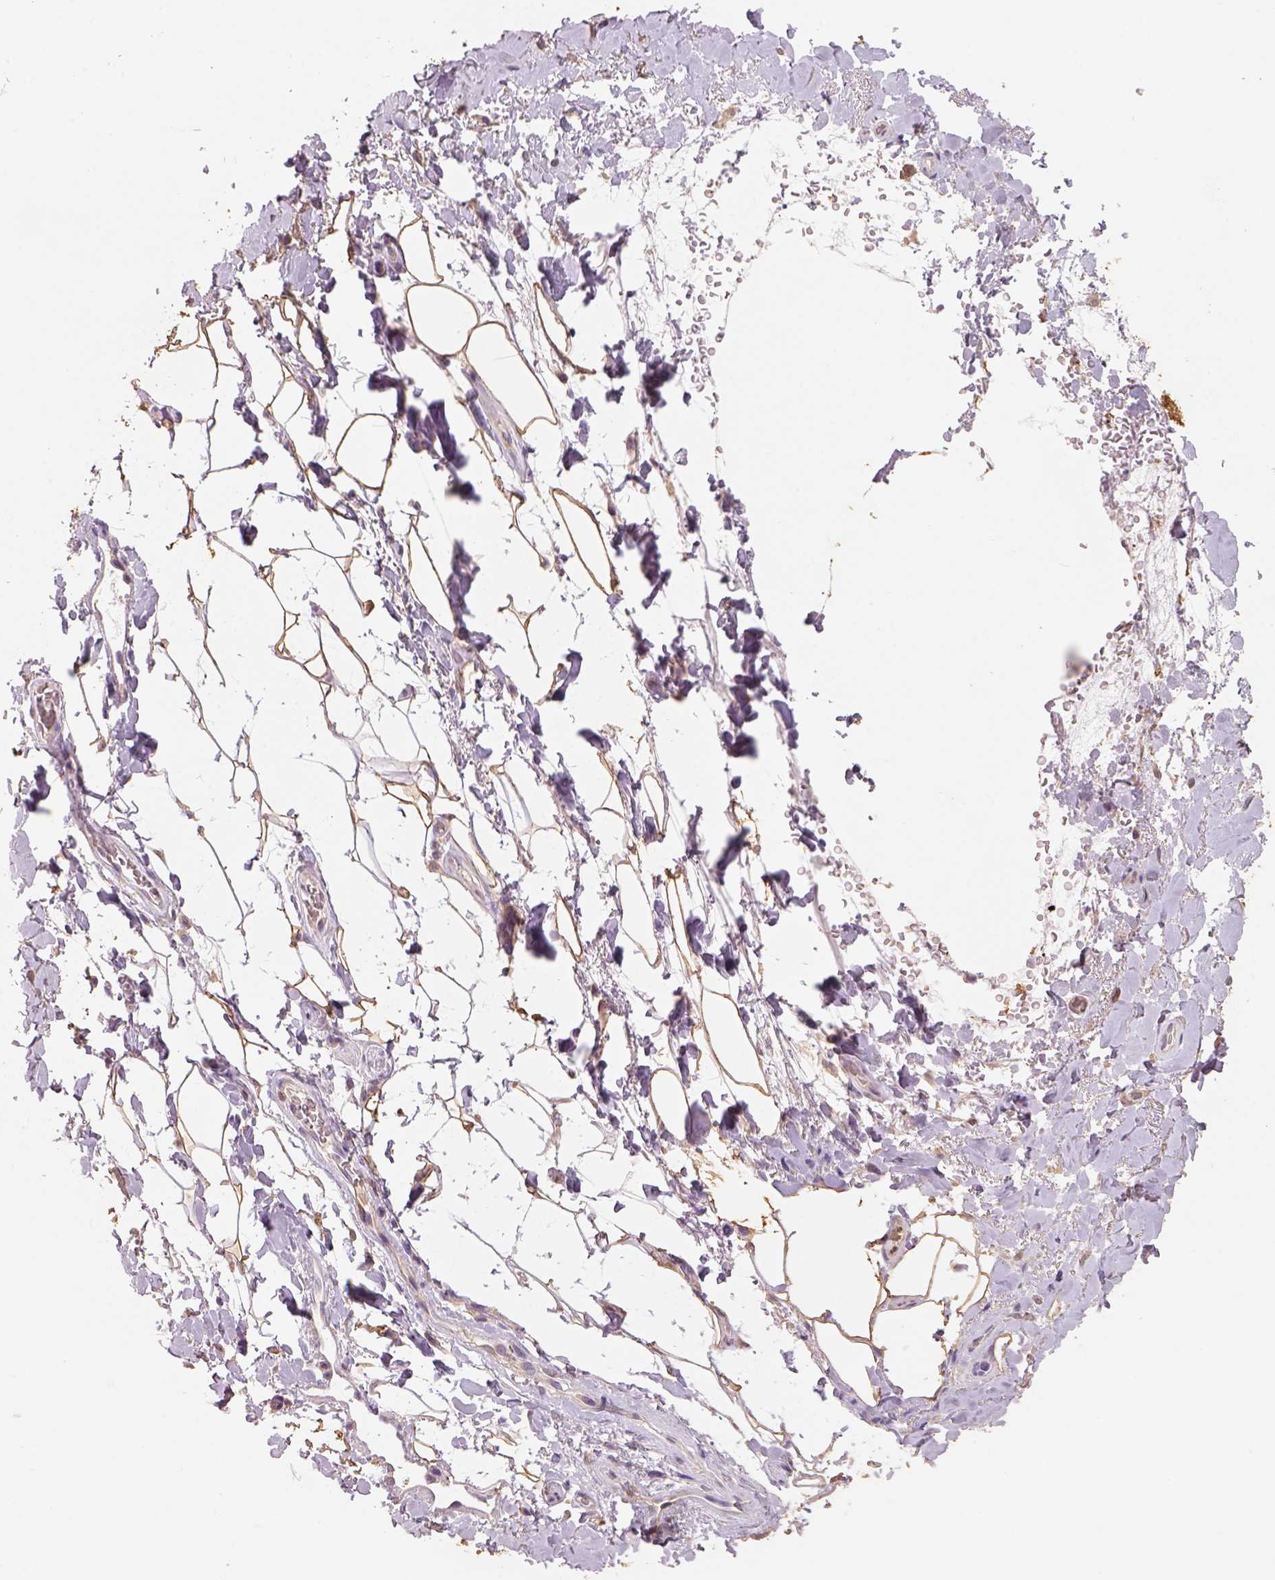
{"staining": {"intensity": "strong", "quantity": ">75%", "location": "cytoplasmic/membranous"}, "tissue": "adipose tissue", "cell_type": "Adipocytes", "image_type": "normal", "snomed": [{"axis": "morphology", "description": "Normal tissue, NOS"}, {"axis": "topography", "description": "Anal"}, {"axis": "topography", "description": "Peripheral nerve tissue"}], "caption": "Unremarkable adipose tissue shows strong cytoplasmic/membranous staining in about >75% of adipocytes.", "gene": "AP2B1", "patient": {"sex": "male", "age": 53}}